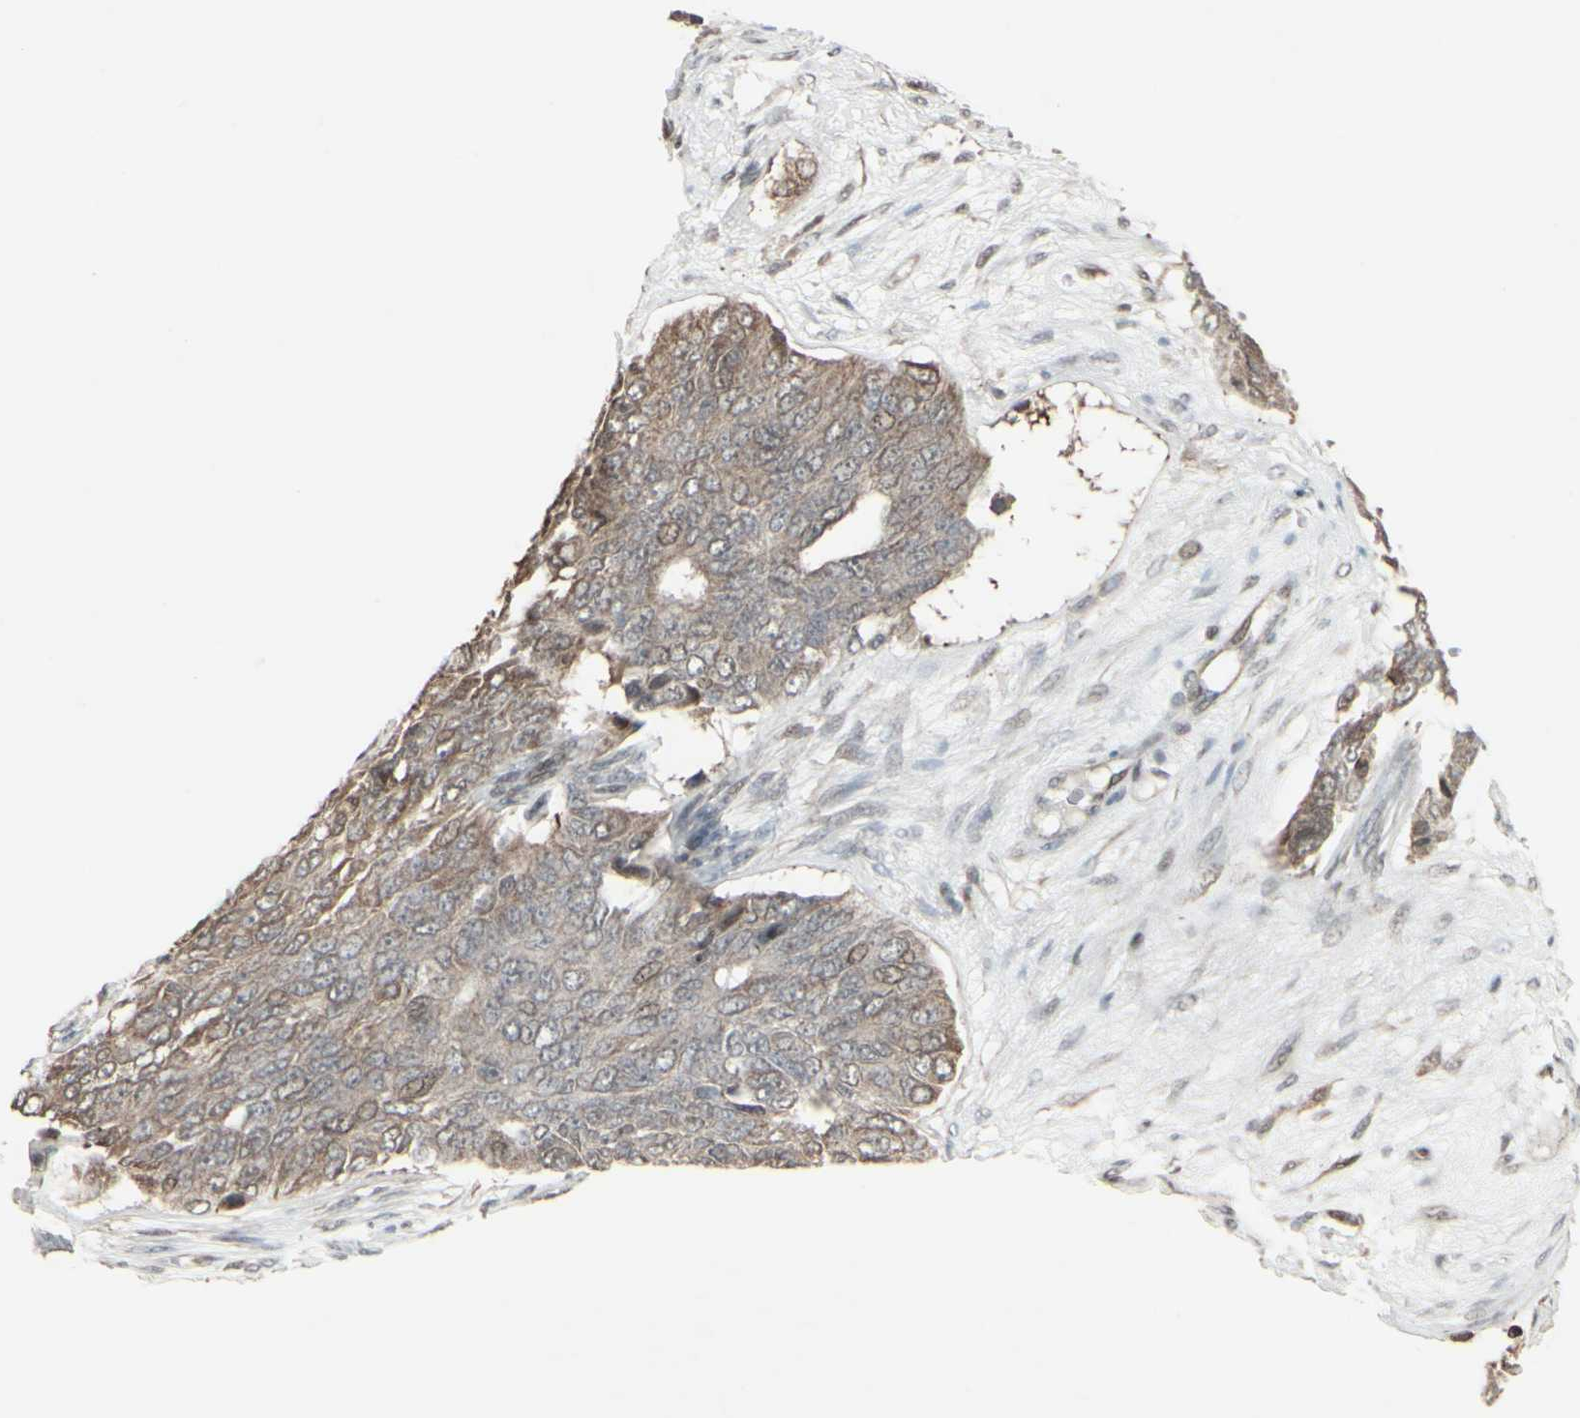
{"staining": {"intensity": "weak", "quantity": ">75%", "location": "cytoplasmic/membranous"}, "tissue": "ovarian cancer", "cell_type": "Tumor cells", "image_type": "cancer", "snomed": [{"axis": "morphology", "description": "Carcinoma, endometroid"}, {"axis": "topography", "description": "Ovary"}], "caption": "Weak cytoplasmic/membranous positivity is identified in about >75% of tumor cells in ovarian cancer (endometroid carcinoma). Nuclei are stained in blue.", "gene": "CD33", "patient": {"sex": "female", "age": 51}}